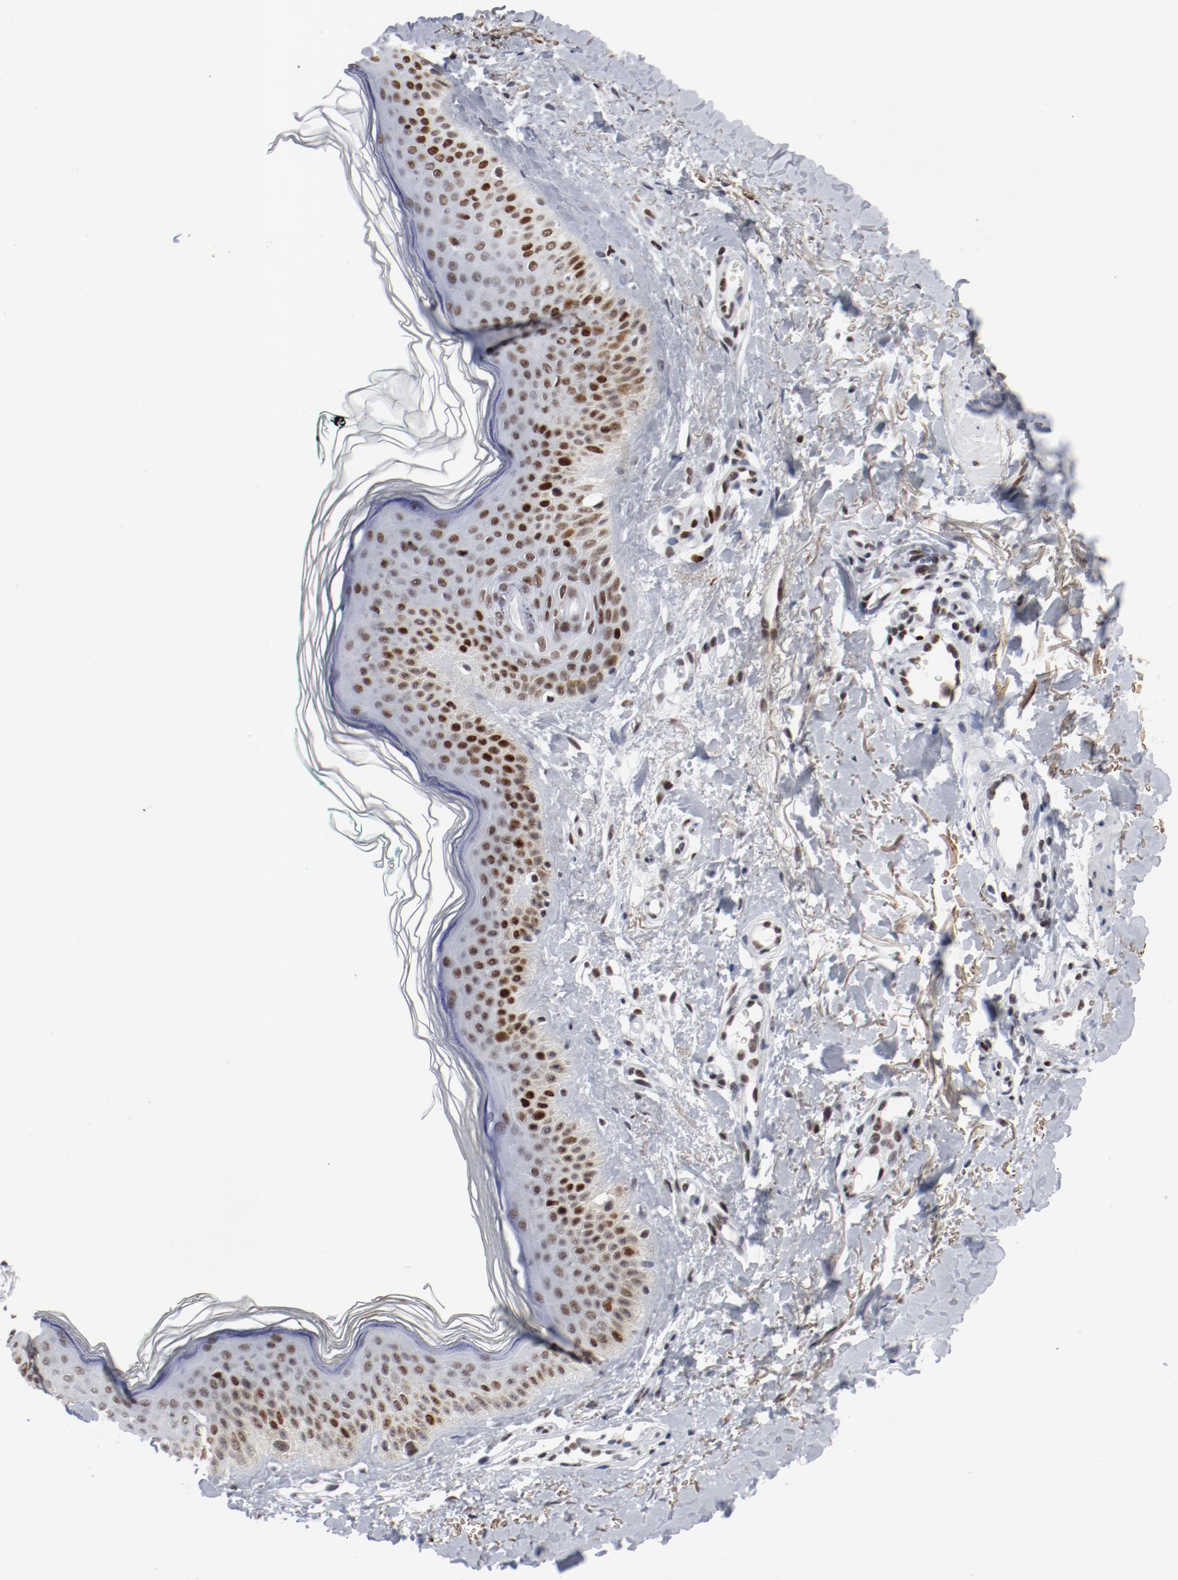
{"staining": {"intensity": "moderate", "quantity": ">75%", "location": "cytoplasmic/membranous"}, "tissue": "skin", "cell_type": "Fibroblasts", "image_type": "normal", "snomed": [{"axis": "morphology", "description": "Normal tissue, NOS"}, {"axis": "topography", "description": "Skin"}], "caption": "Moderate cytoplasmic/membranous positivity for a protein is present in approximately >75% of fibroblasts of unremarkable skin using IHC.", "gene": "POLD1", "patient": {"sex": "male", "age": 71}}